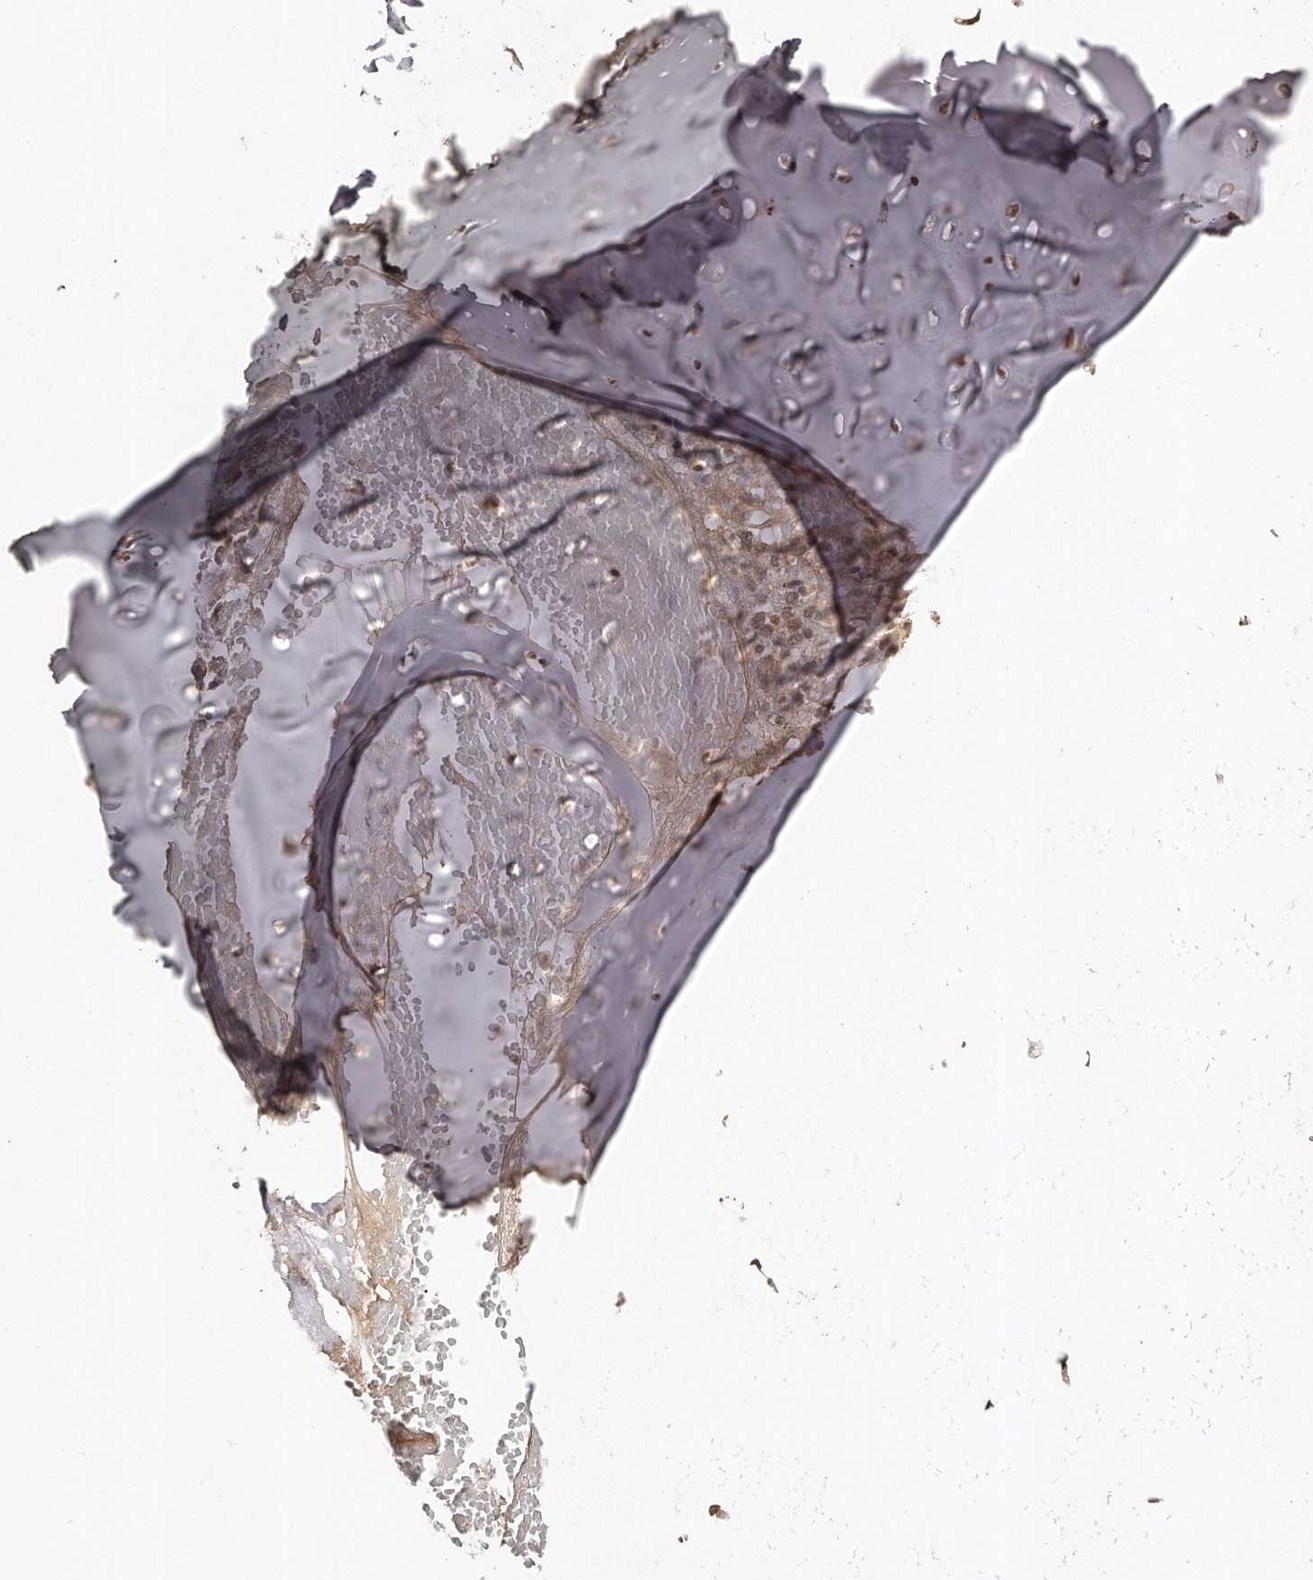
{"staining": {"intensity": "negative", "quantity": "none", "location": "none"}, "tissue": "adipose tissue", "cell_type": "Adipocytes", "image_type": "normal", "snomed": [{"axis": "morphology", "description": "Normal tissue, NOS"}, {"axis": "morphology", "description": "Basal cell carcinoma"}, {"axis": "topography", "description": "Cartilage tissue"}, {"axis": "topography", "description": "Nasopharynx"}, {"axis": "topography", "description": "Oral tissue"}], "caption": "The photomicrograph exhibits no staining of adipocytes in unremarkable adipose tissue.", "gene": "SOX4", "patient": {"sex": "female", "age": 77}}